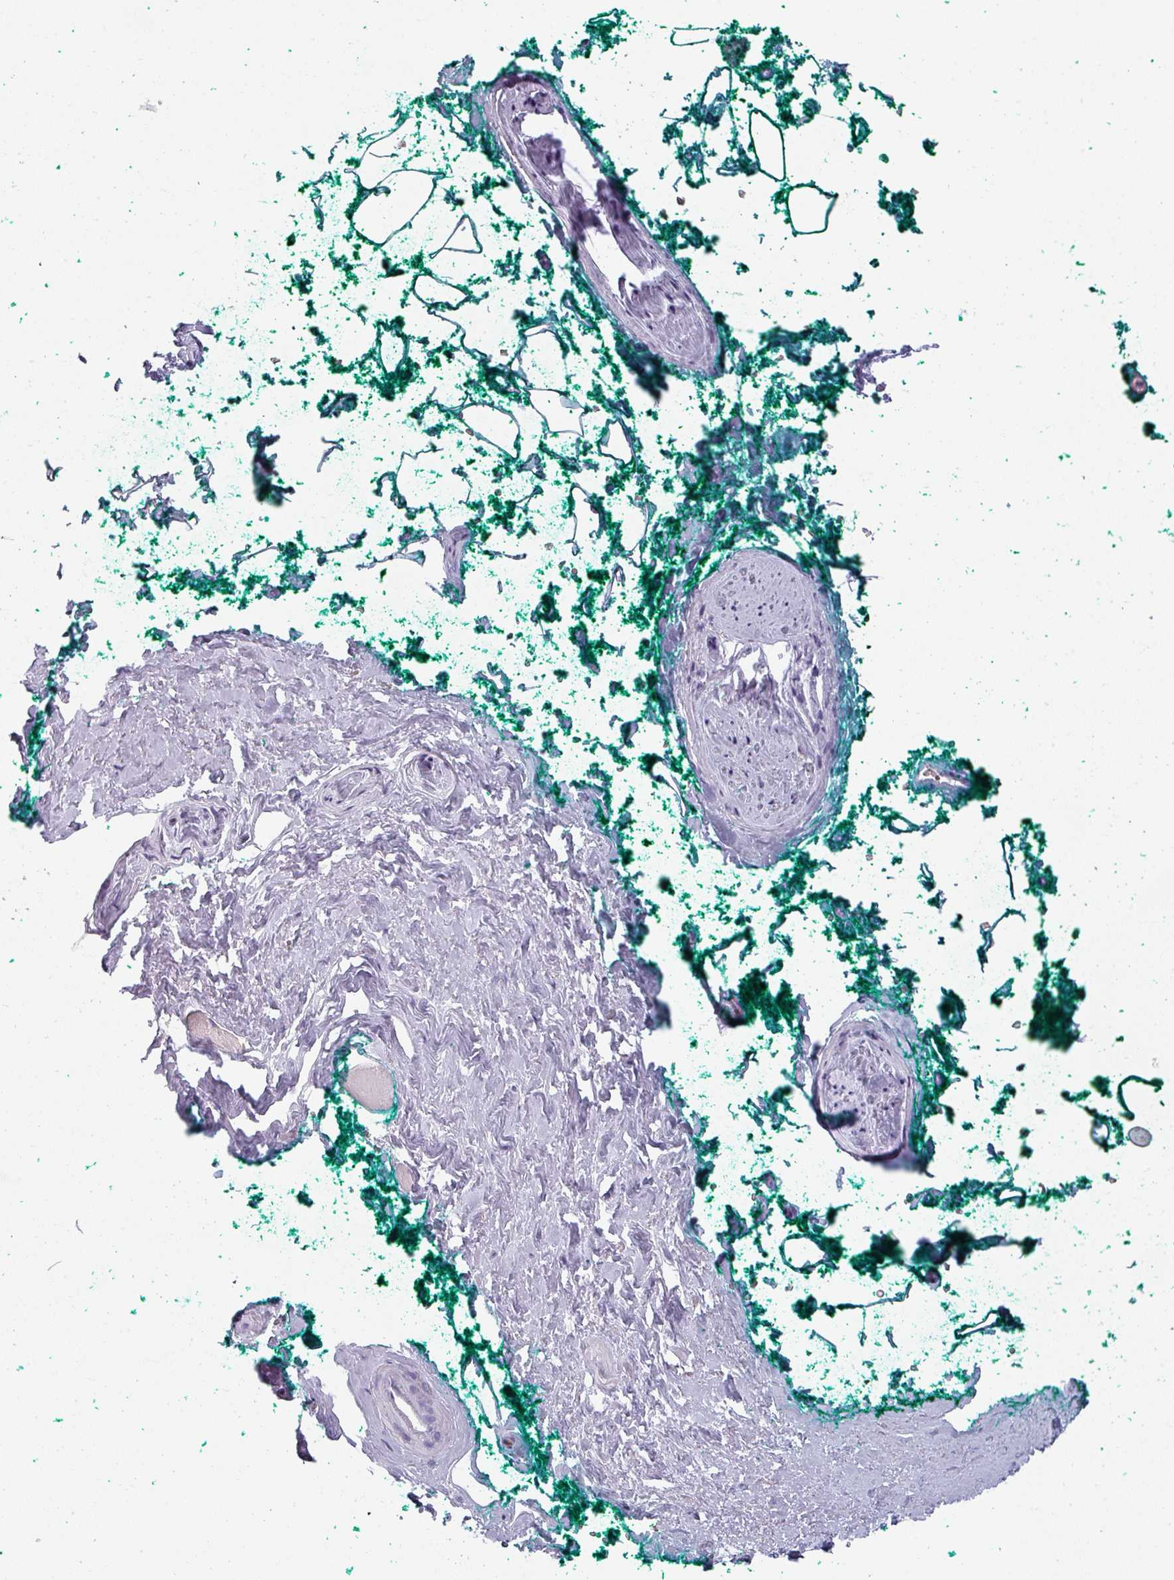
{"staining": {"intensity": "negative", "quantity": "none", "location": "none"}, "tissue": "adipose tissue", "cell_type": "Adipocytes", "image_type": "normal", "snomed": [{"axis": "morphology", "description": "Normal tissue, NOS"}, {"axis": "morphology", "description": "Adenocarcinoma, High grade"}, {"axis": "topography", "description": "Prostate"}, {"axis": "topography", "description": "Peripheral nerve tissue"}], "caption": "High power microscopy photomicrograph of an immunohistochemistry (IHC) histopathology image of unremarkable adipose tissue, revealing no significant staining in adipocytes.", "gene": "SFTPA1", "patient": {"sex": "male", "age": 68}}